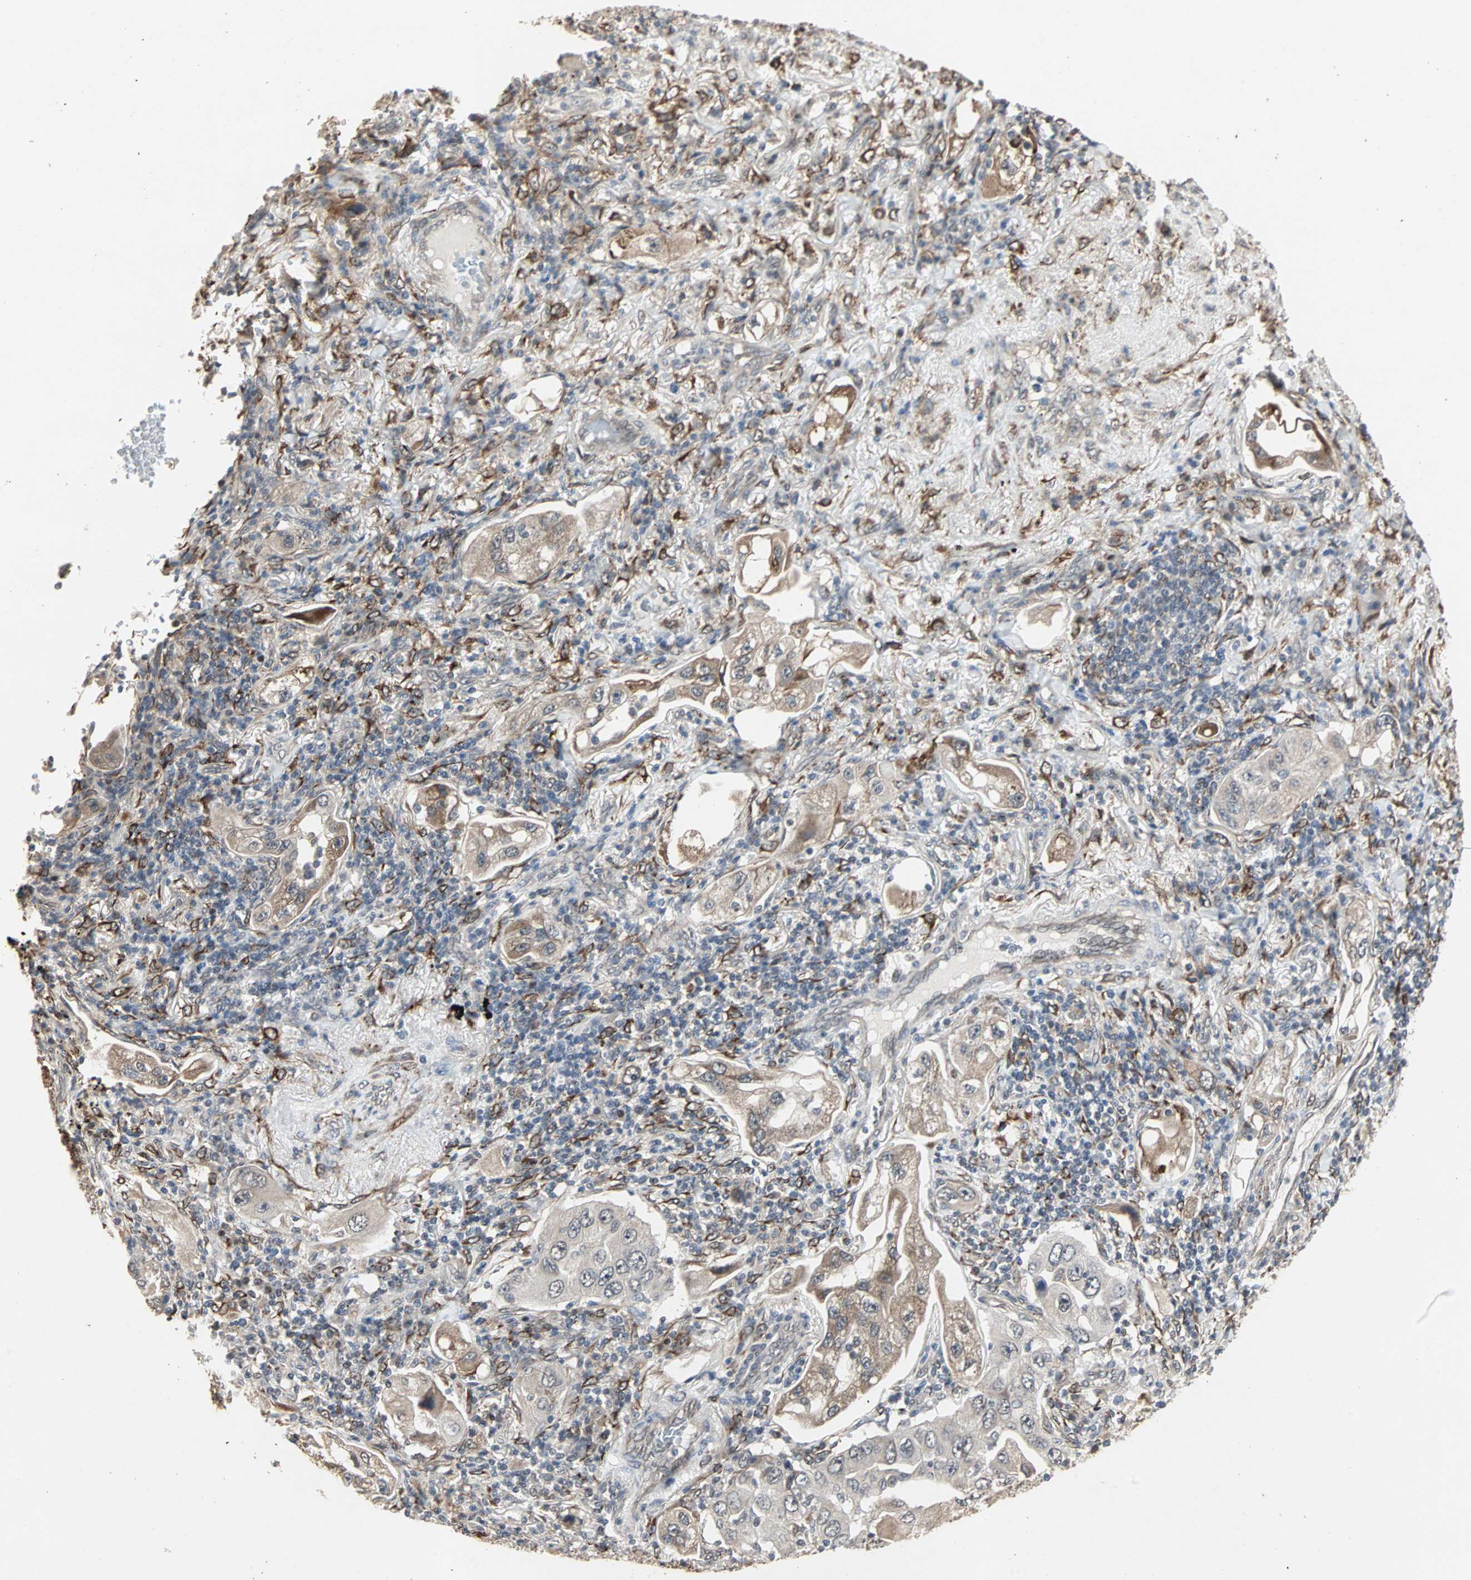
{"staining": {"intensity": "weak", "quantity": "25%-75%", "location": "cytoplasmic/membranous"}, "tissue": "lung cancer", "cell_type": "Tumor cells", "image_type": "cancer", "snomed": [{"axis": "morphology", "description": "Adenocarcinoma, NOS"}, {"axis": "topography", "description": "Lung"}], "caption": "The micrograph shows immunohistochemical staining of lung cancer (adenocarcinoma). There is weak cytoplasmic/membranous positivity is present in about 25%-75% of tumor cells. (IHC, brightfield microscopy, high magnification).", "gene": "TRPV4", "patient": {"sex": "female", "age": 65}}